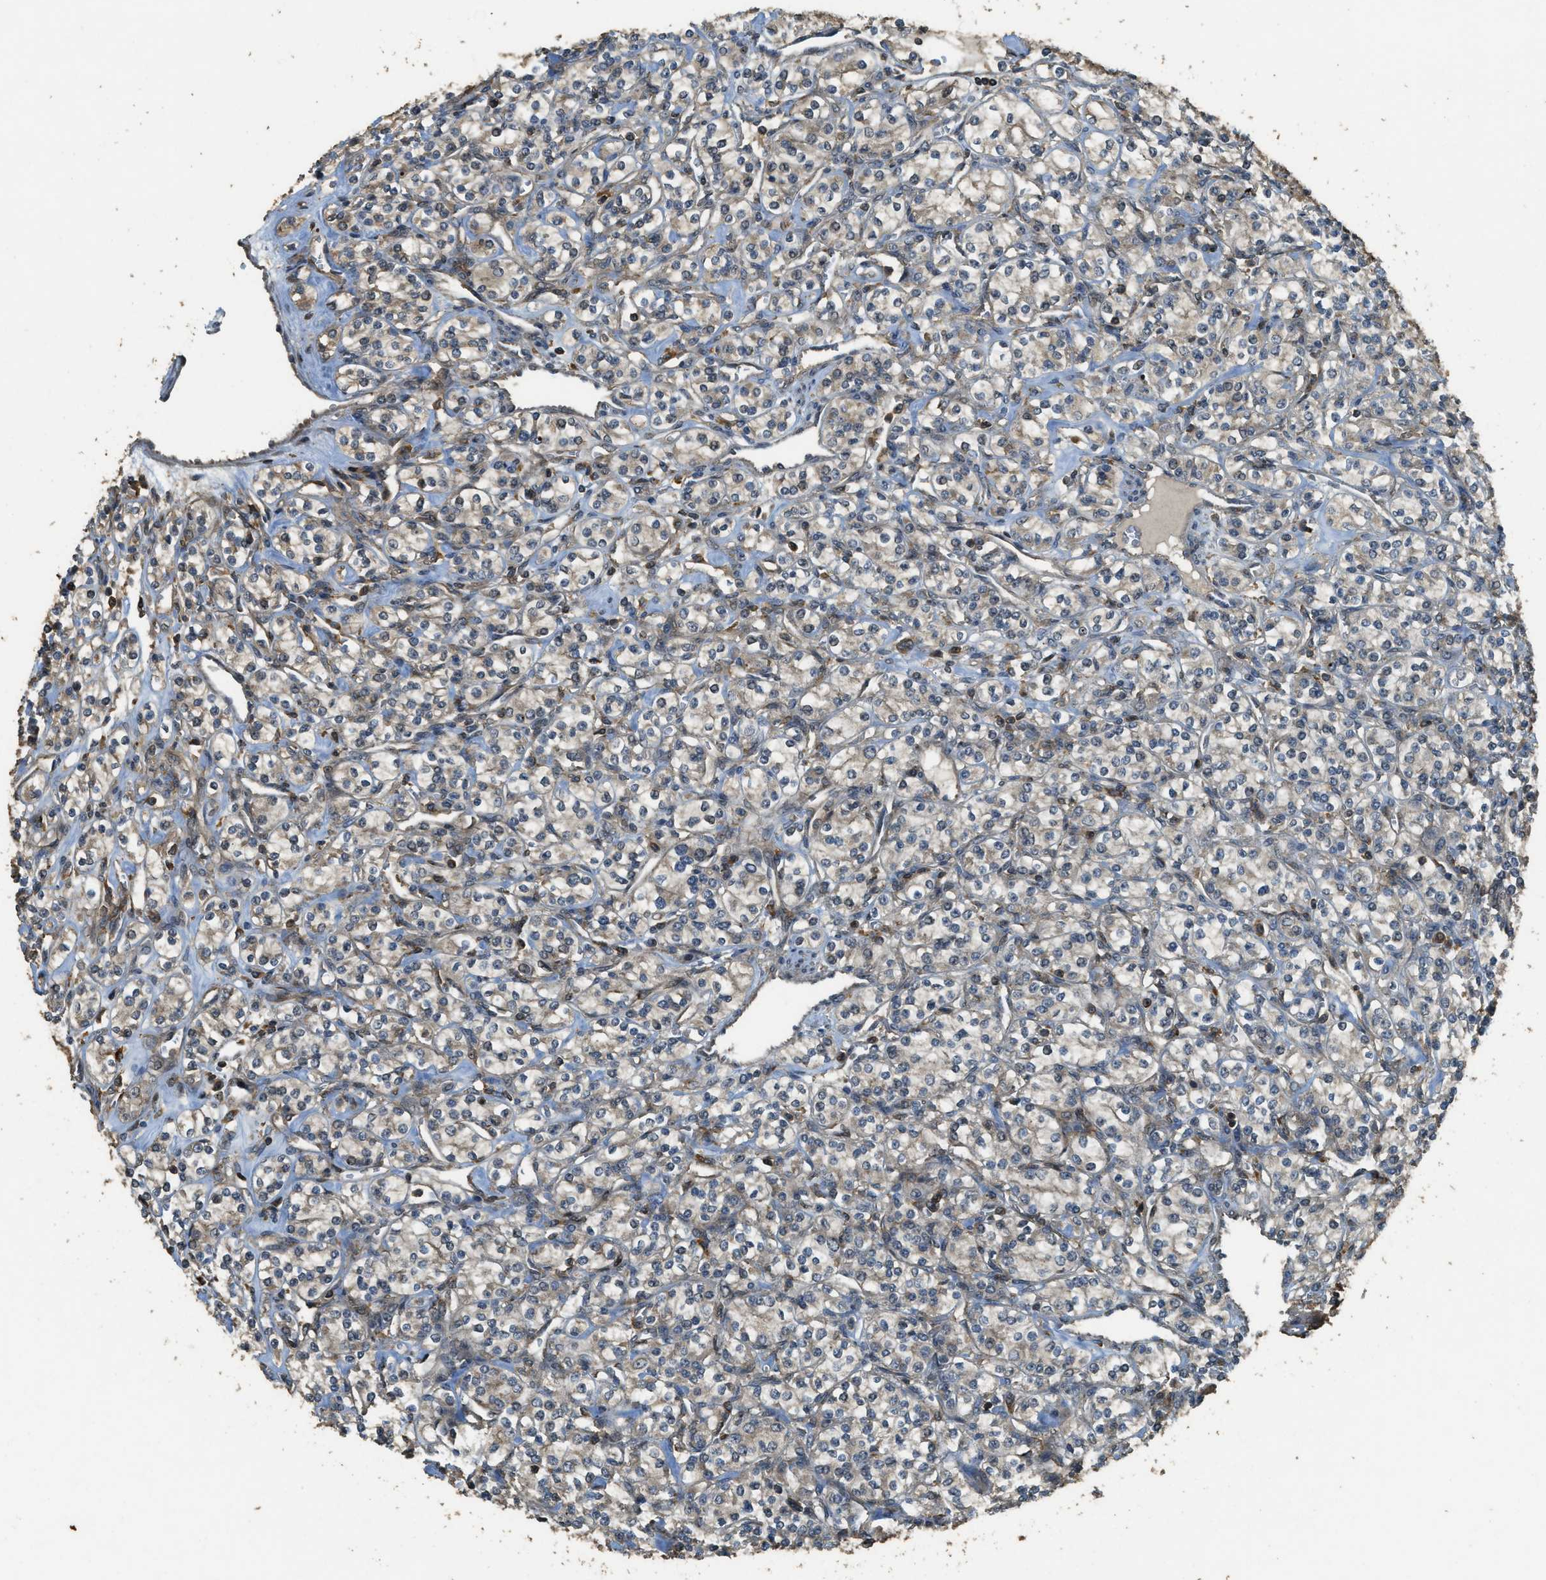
{"staining": {"intensity": "weak", "quantity": "<25%", "location": "cytoplasmic/membranous"}, "tissue": "renal cancer", "cell_type": "Tumor cells", "image_type": "cancer", "snomed": [{"axis": "morphology", "description": "Adenocarcinoma, NOS"}, {"axis": "topography", "description": "Kidney"}], "caption": "A high-resolution image shows IHC staining of renal cancer, which displays no significant expression in tumor cells.", "gene": "PPP6R3", "patient": {"sex": "male", "age": 77}}